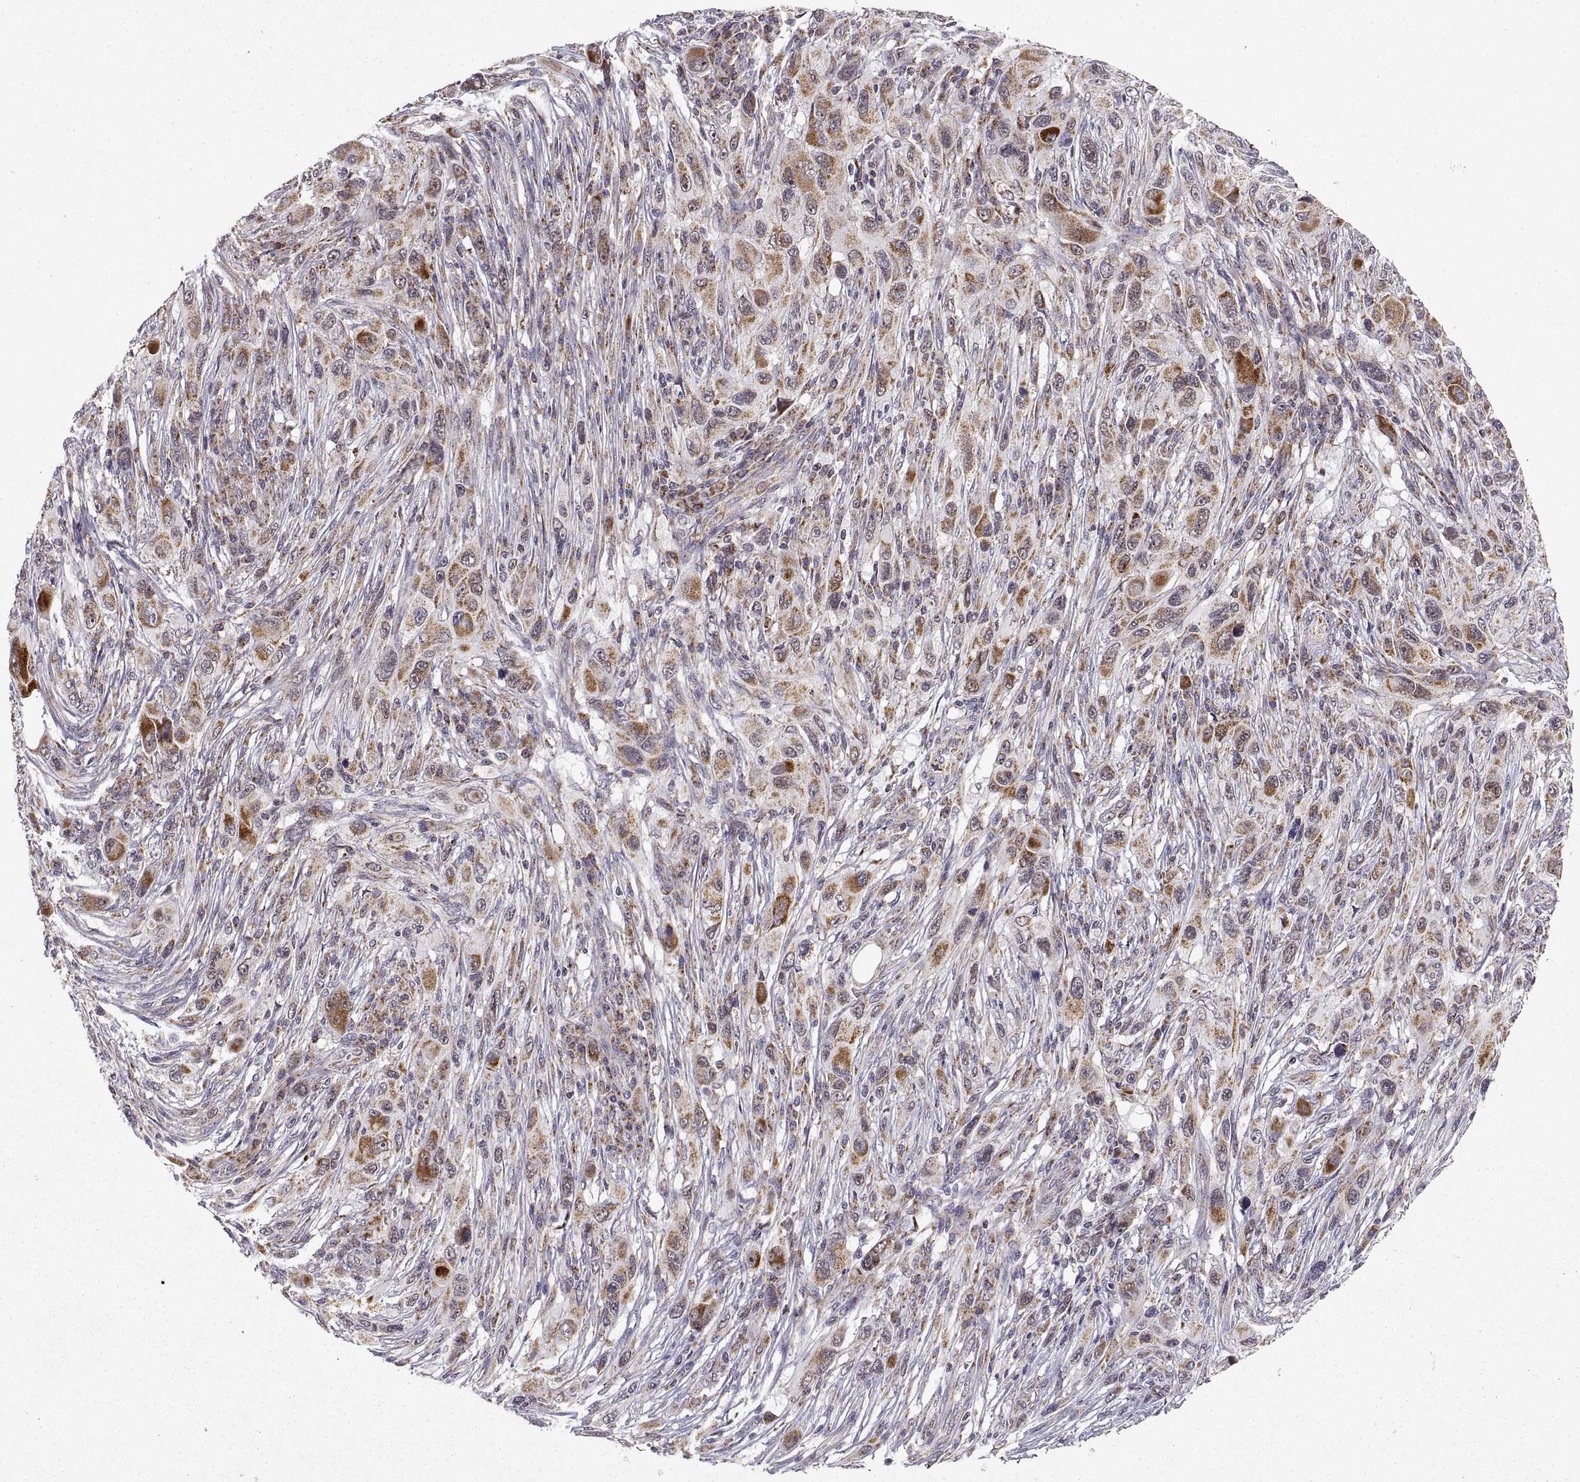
{"staining": {"intensity": "moderate", "quantity": ">75%", "location": "cytoplasmic/membranous"}, "tissue": "melanoma", "cell_type": "Tumor cells", "image_type": "cancer", "snomed": [{"axis": "morphology", "description": "Malignant melanoma, NOS"}, {"axis": "topography", "description": "Skin"}], "caption": "The micrograph displays staining of melanoma, revealing moderate cytoplasmic/membranous protein expression (brown color) within tumor cells.", "gene": "MANBAL", "patient": {"sex": "male", "age": 53}}